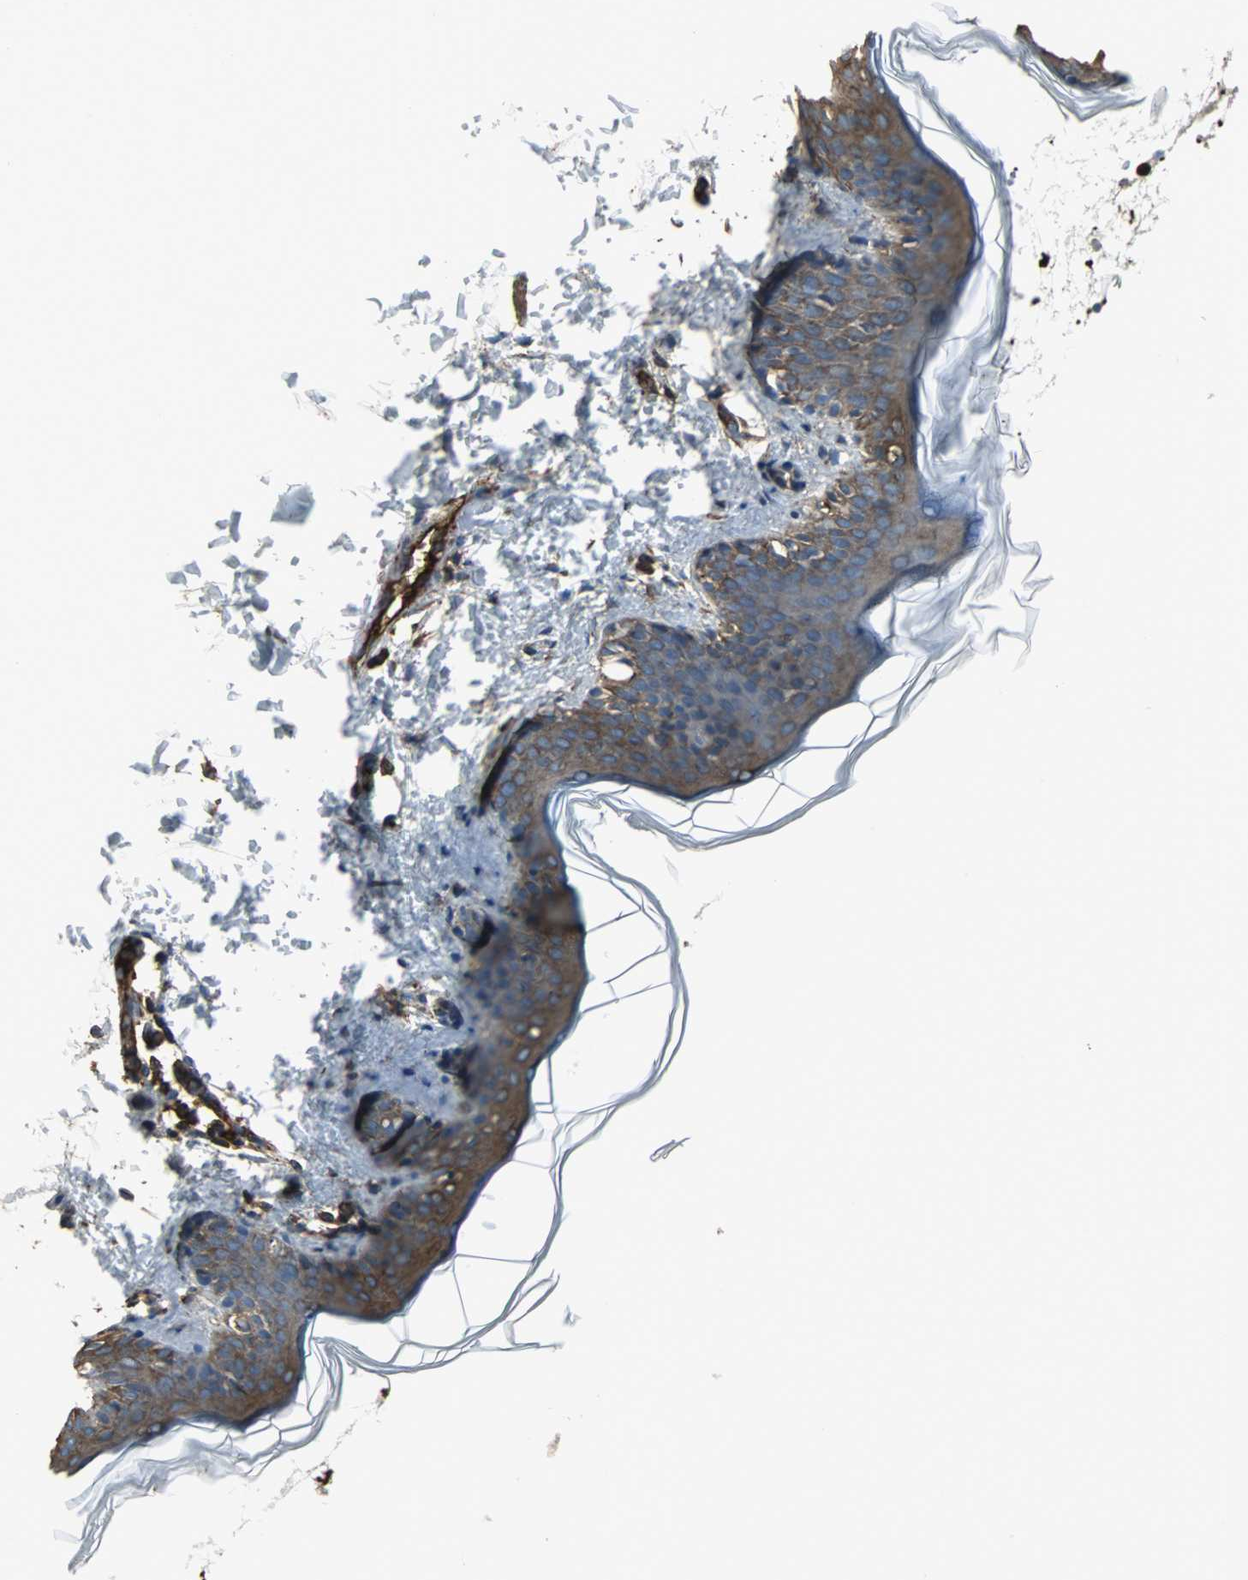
{"staining": {"intensity": "moderate", "quantity": ">75%", "location": "cytoplasmic/membranous"}, "tissue": "skin", "cell_type": "Fibroblasts", "image_type": "normal", "snomed": [{"axis": "morphology", "description": "Normal tissue, NOS"}, {"axis": "topography", "description": "Skin"}], "caption": "IHC of benign human skin reveals medium levels of moderate cytoplasmic/membranous staining in about >75% of fibroblasts. Using DAB (3,3'-diaminobenzidine) (brown) and hematoxylin (blue) stains, captured at high magnification using brightfield microscopy.", "gene": "ACTN1", "patient": {"sex": "female", "age": 4}}